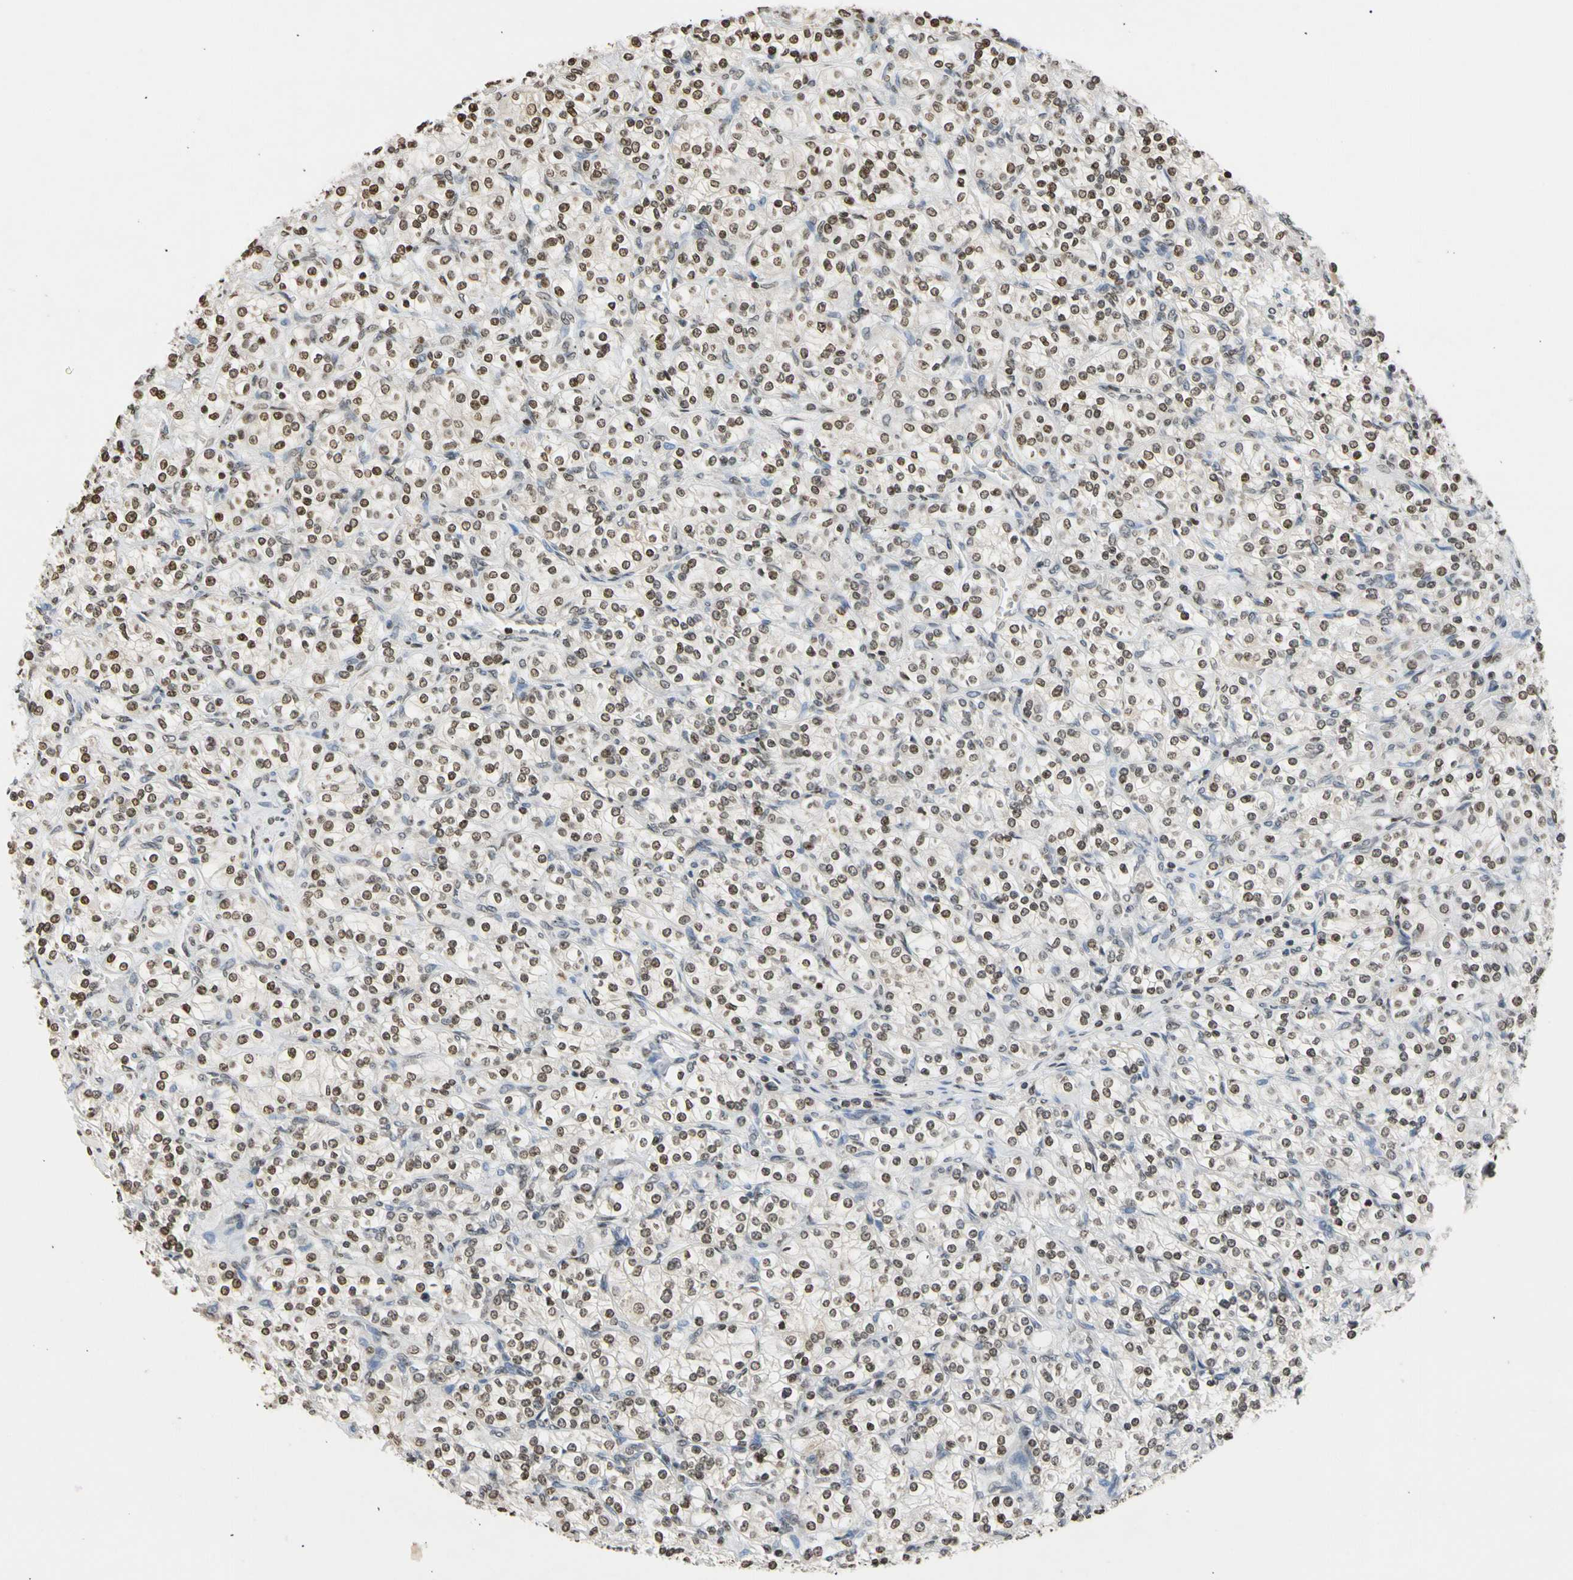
{"staining": {"intensity": "weak", "quantity": ">75%", "location": "cytoplasmic/membranous,nuclear"}, "tissue": "renal cancer", "cell_type": "Tumor cells", "image_type": "cancer", "snomed": [{"axis": "morphology", "description": "Adenocarcinoma, NOS"}, {"axis": "topography", "description": "Kidney"}], "caption": "There is low levels of weak cytoplasmic/membranous and nuclear staining in tumor cells of adenocarcinoma (renal), as demonstrated by immunohistochemical staining (brown color).", "gene": "GPX4", "patient": {"sex": "male", "age": 77}}